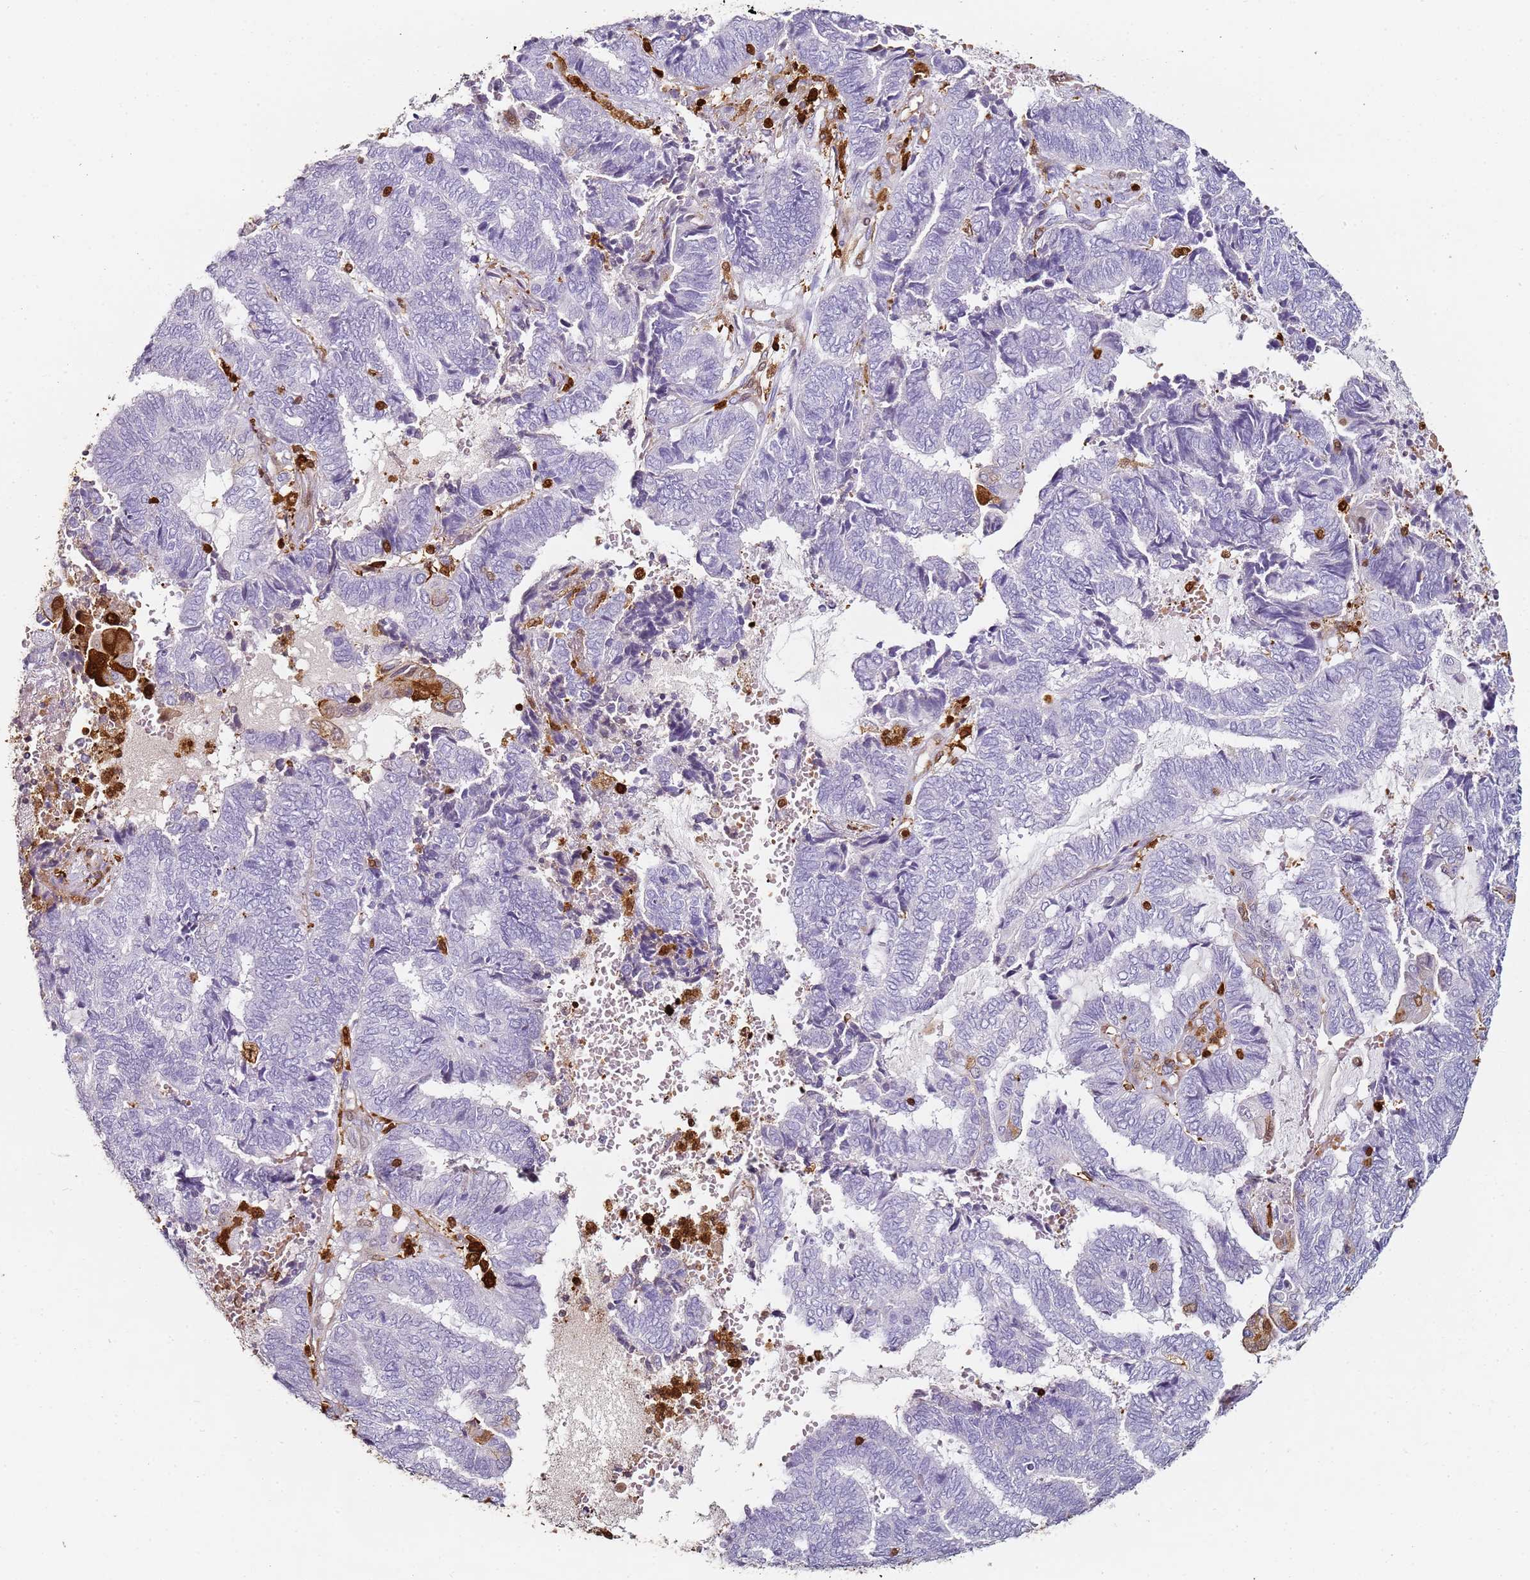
{"staining": {"intensity": "negative", "quantity": "none", "location": "none"}, "tissue": "endometrial cancer", "cell_type": "Tumor cells", "image_type": "cancer", "snomed": [{"axis": "morphology", "description": "Adenocarcinoma, NOS"}, {"axis": "topography", "description": "Uterus"}, {"axis": "topography", "description": "Endometrium"}], "caption": "Immunohistochemistry (IHC) micrograph of endometrial cancer (adenocarcinoma) stained for a protein (brown), which shows no expression in tumor cells. The staining was performed using DAB to visualize the protein expression in brown, while the nuclei were stained in blue with hematoxylin (Magnification: 20x).", "gene": "S100A4", "patient": {"sex": "female", "age": 70}}